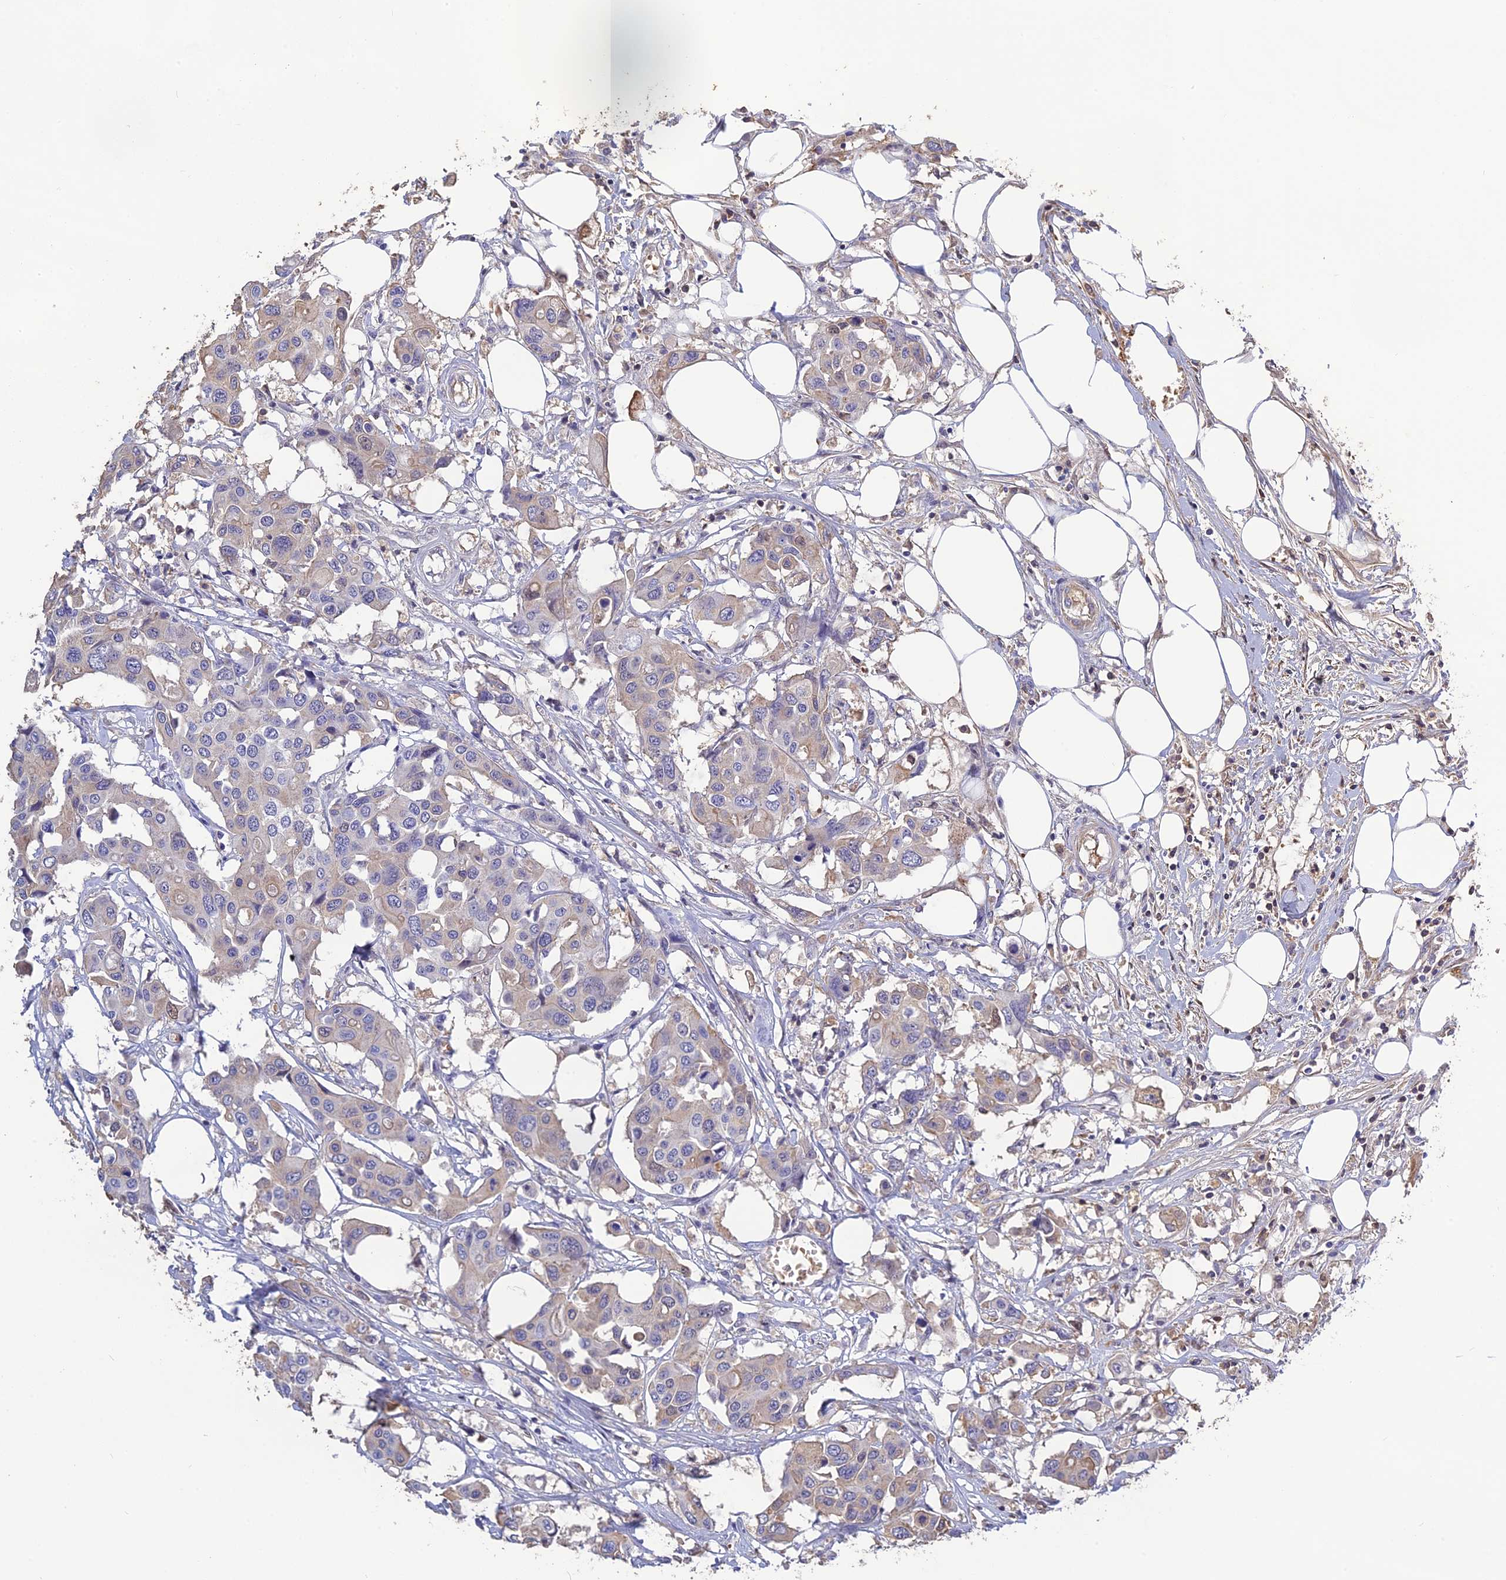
{"staining": {"intensity": "weak", "quantity": "<25%", "location": "cytoplasmic/membranous"}, "tissue": "colorectal cancer", "cell_type": "Tumor cells", "image_type": "cancer", "snomed": [{"axis": "morphology", "description": "Adenocarcinoma, NOS"}, {"axis": "topography", "description": "Colon"}], "caption": "Human adenocarcinoma (colorectal) stained for a protein using immunohistochemistry reveals no positivity in tumor cells.", "gene": "PZP", "patient": {"sex": "male", "age": 77}}